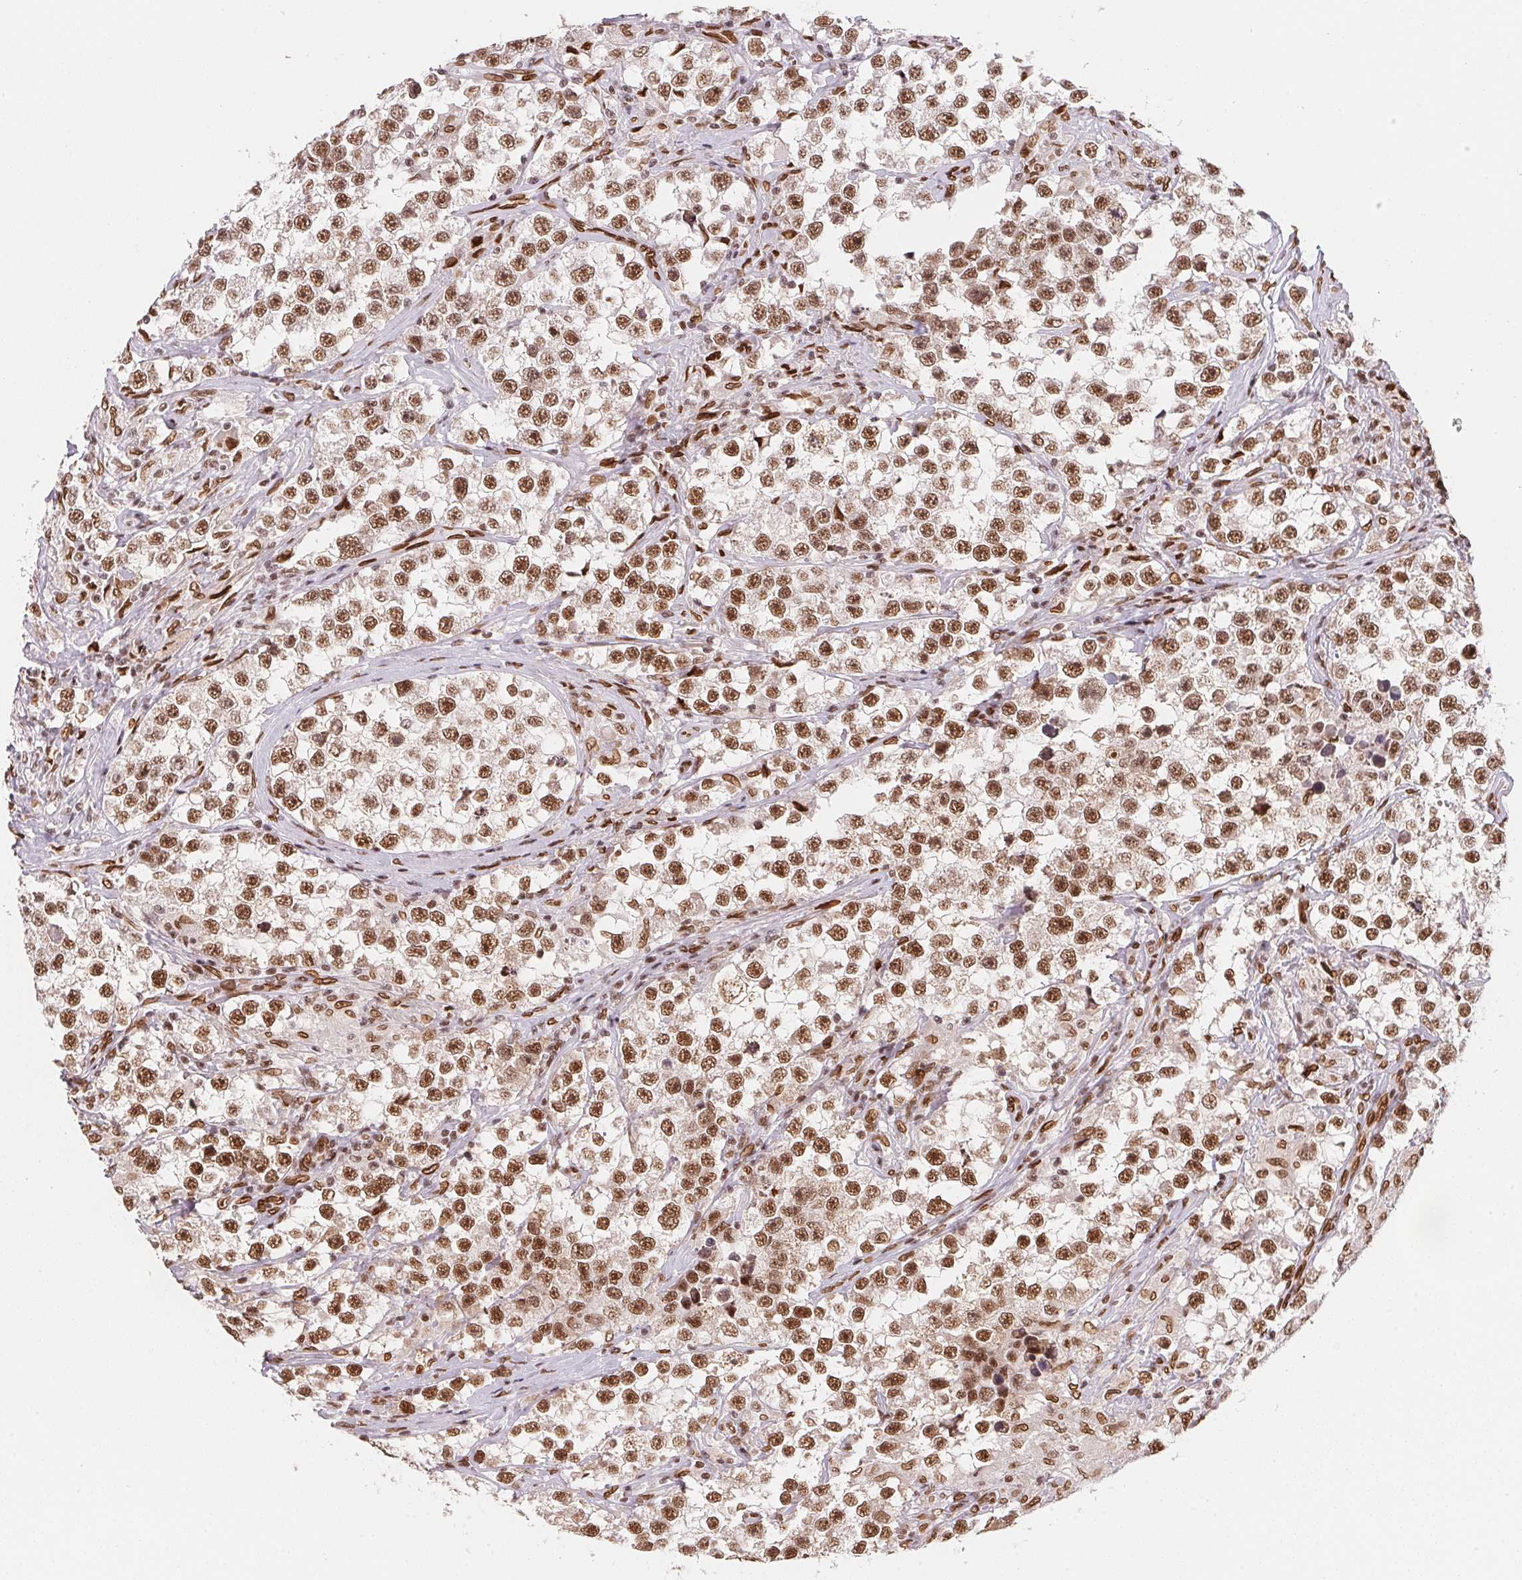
{"staining": {"intensity": "moderate", "quantity": ">75%", "location": "nuclear"}, "tissue": "testis cancer", "cell_type": "Tumor cells", "image_type": "cancer", "snomed": [{"axis": "morphology", "description": "Seminoma, NOS"}, {"axis": "topography", "description": "Testis"}], "caption": "Immunohistochemical staining of human testis cancer (seminoma) exhibits medium levels of moderate nuclear positivity in about >75% of tumor cells. The protein of interest is stained brown, and the nuclei are stained in blue (DAB (3,3'-diaminobenzidine) IHC with brightfield microscopy, high magnification).", "gene": "SAP30BP", "patient": {"sex": "male", "age": 46}}